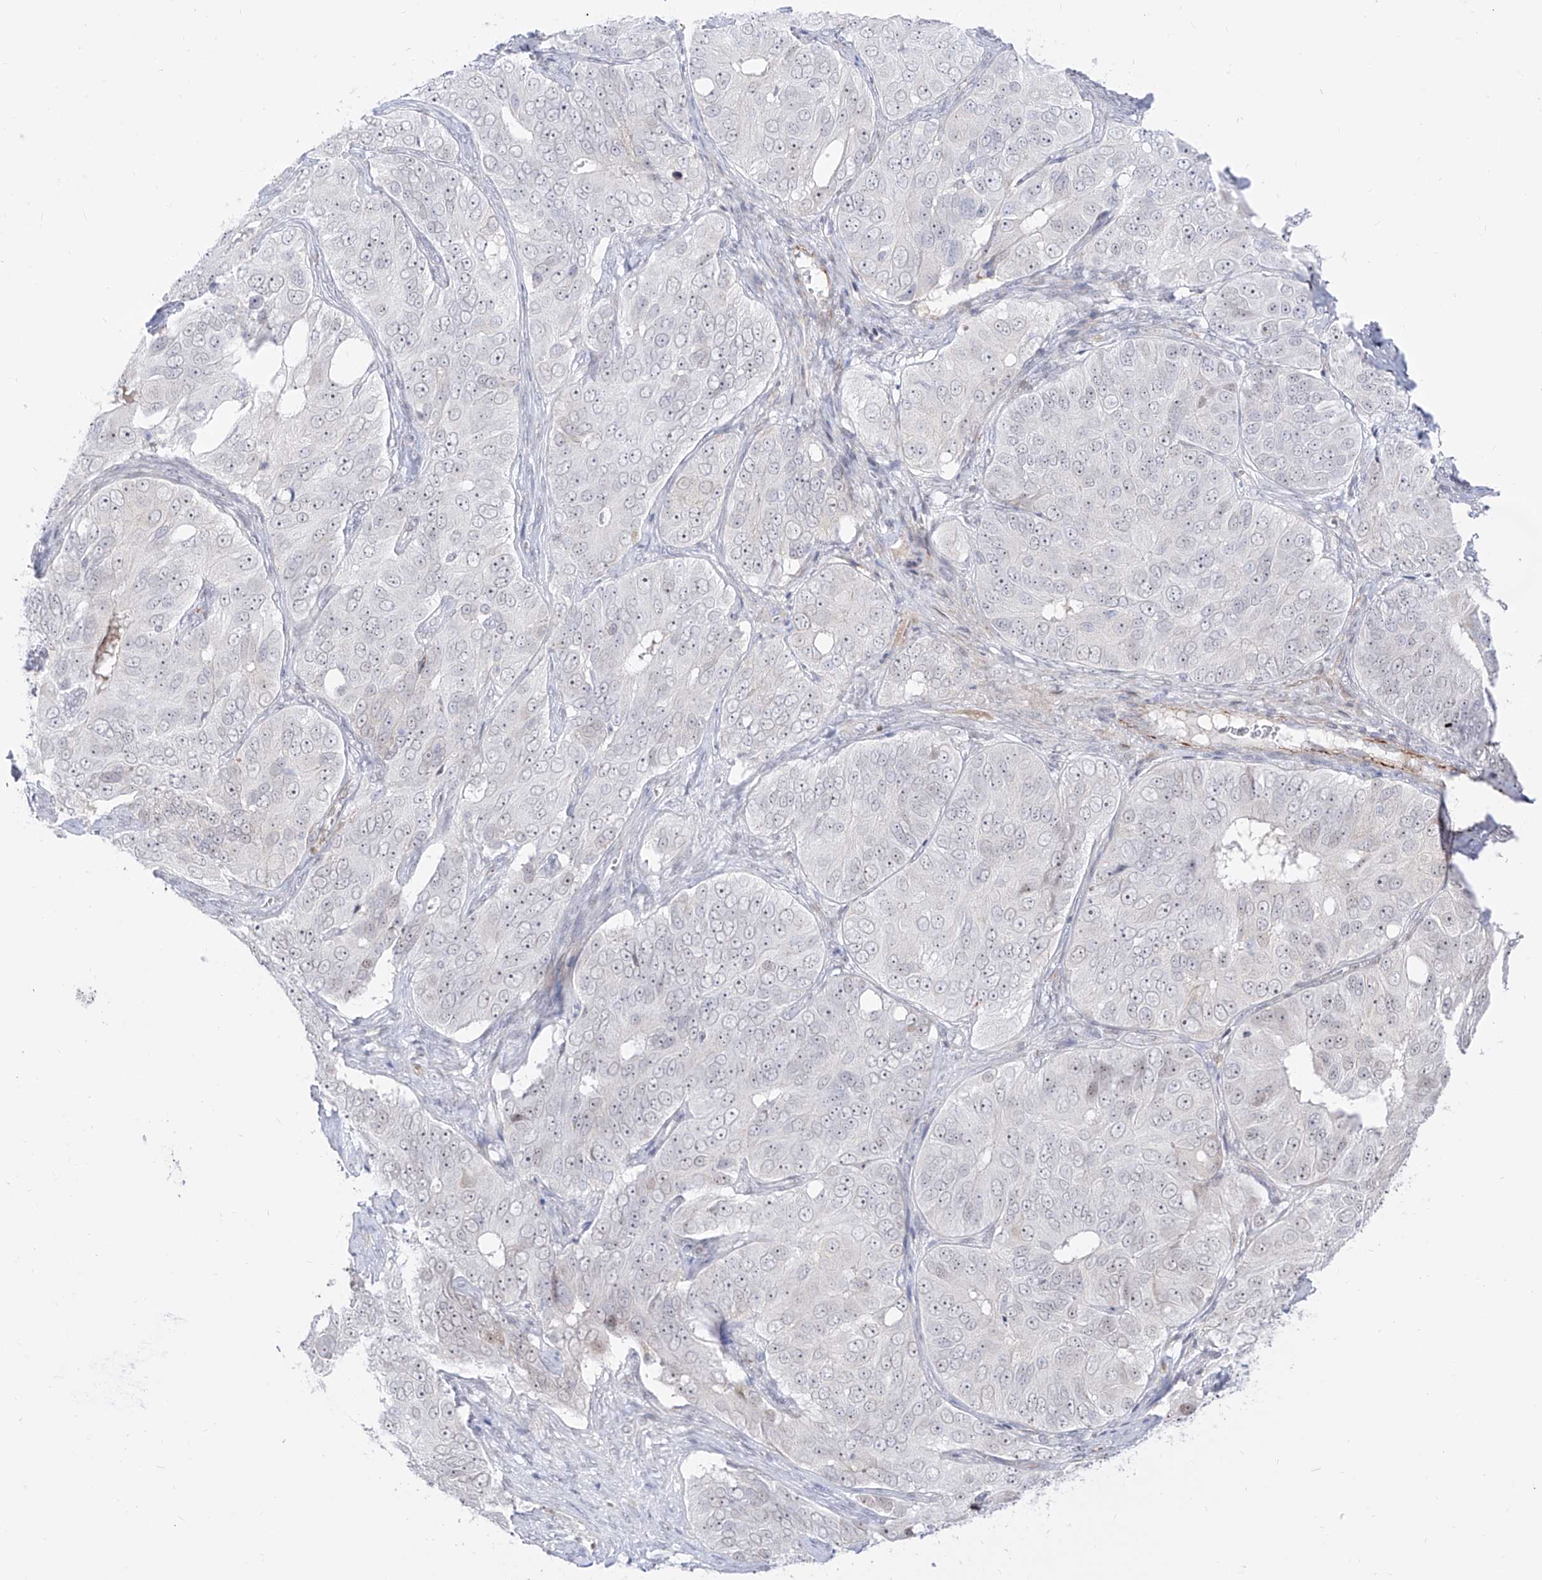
{"staining": {"intensity": "negative", "quantity": "none", "location": "none"}, "tissue": "ovarian cancer", "cell_type": "Tumor cells", "image_type": "cancer", "snomed": [{"axis": "morphology", "description": "Carcinoma, endometroid"}, {"axis": "topography", "description": "Ovary"}], "caption": "High magnification brightfield microscopy of endometroid carcinoma (ovarian) stained with DAB (3,3'-diaminobenzidine) (brown) and counterstained with hematoxylin (blue): tumor cells show no significant staining.", "gene": "ZNF180", "patient": {"sex": "female", "age": 51}}